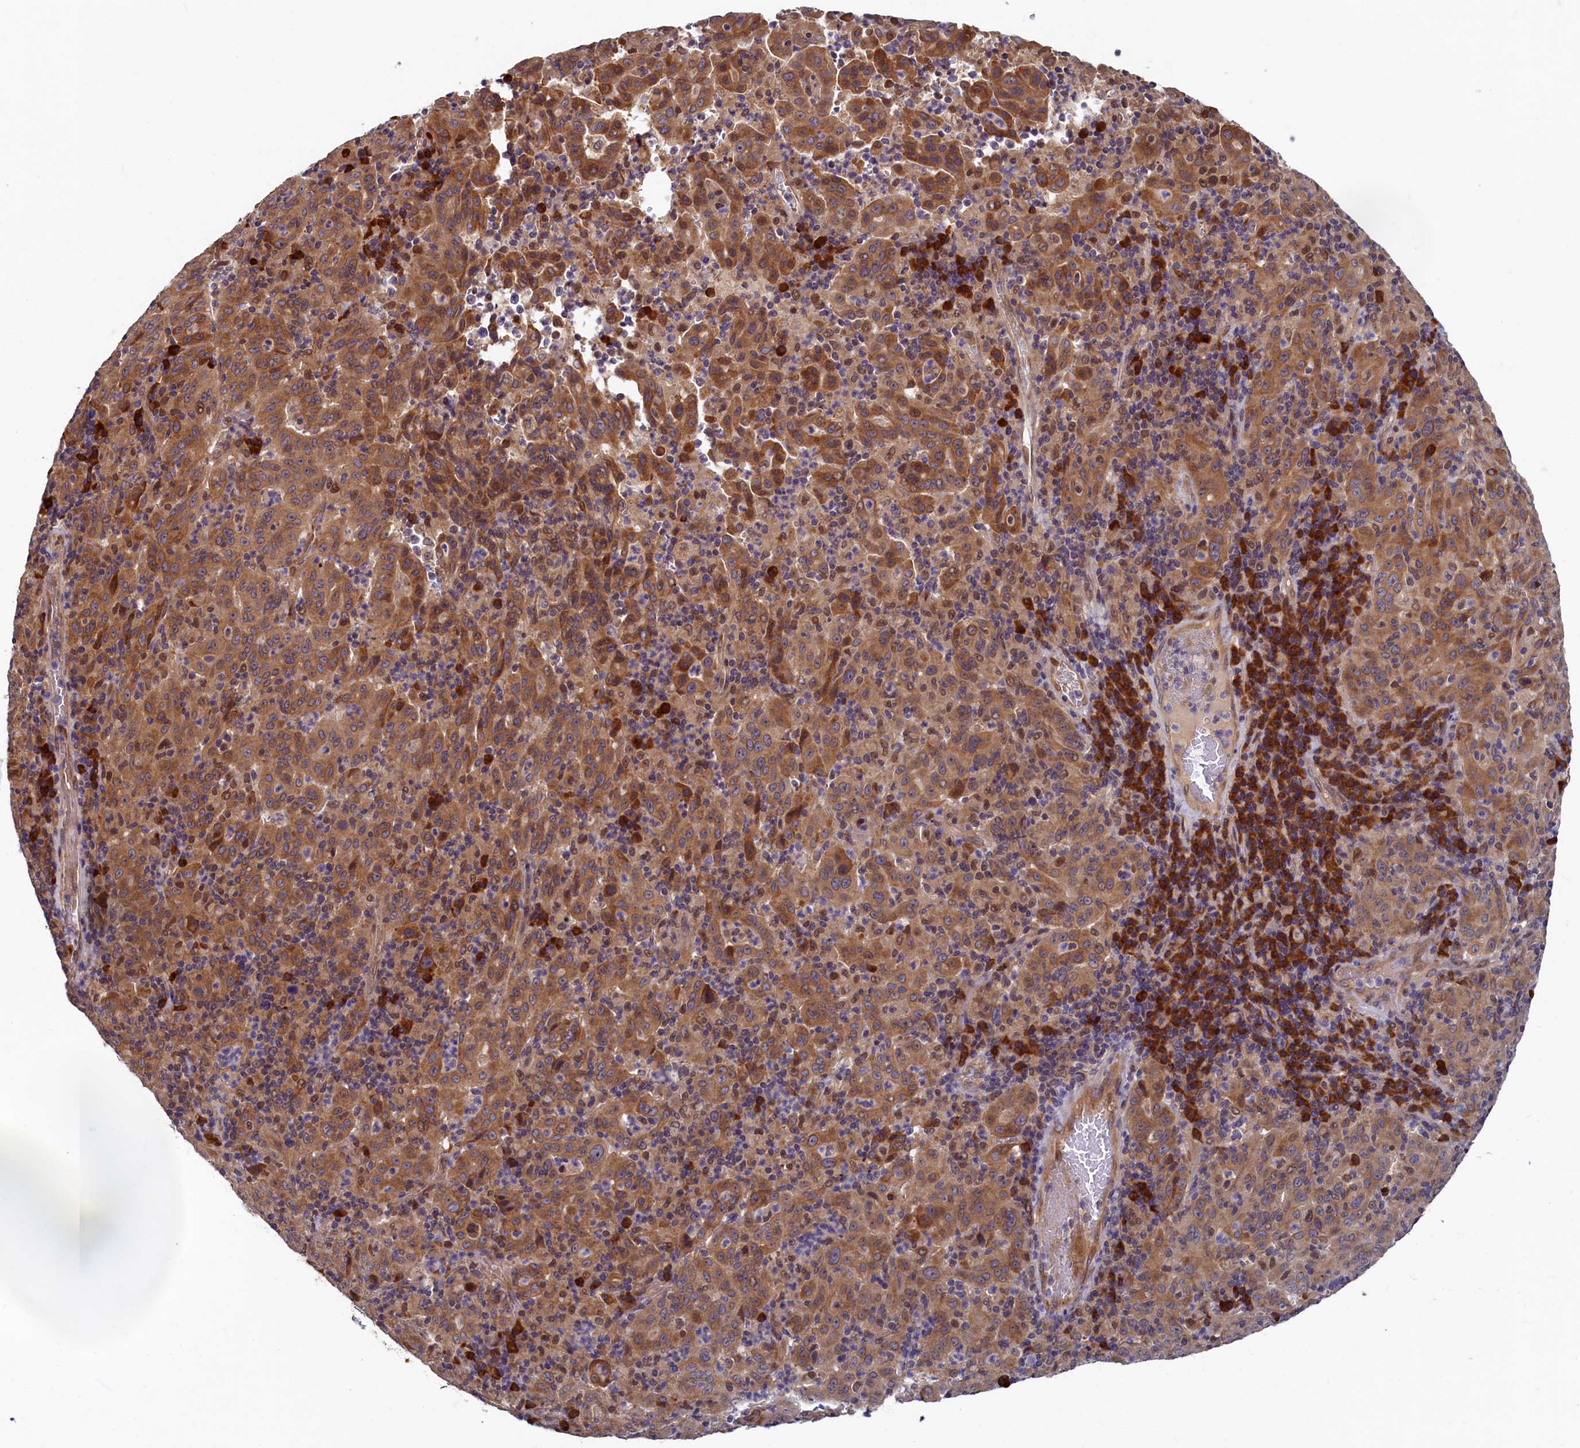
{"staining": {"intensity": "moderate", "quantity": ">75%", "location": "cytoplasmic/membranous"}, "tissue": "pancreatic cancer", "cell_type": "Tumor cells", "image_type": "cancer", "snomed": [{"axis": "morphology", "description": "Adenocarcinoma, NOS"}, {"axis": "topography", "description": "Pancreas"}], "caption": "Pancreatic adenocarcinoma was stained to show a protein in brown. There is medium levels of moderate cytoplasmic/membranous staining in approximately >75% of tumor cells. Ihc stains the protein in brown and the nuclei are stained blue.", "gene": "SLC16A14", "patient": {"sex": "male", "age": 63}}